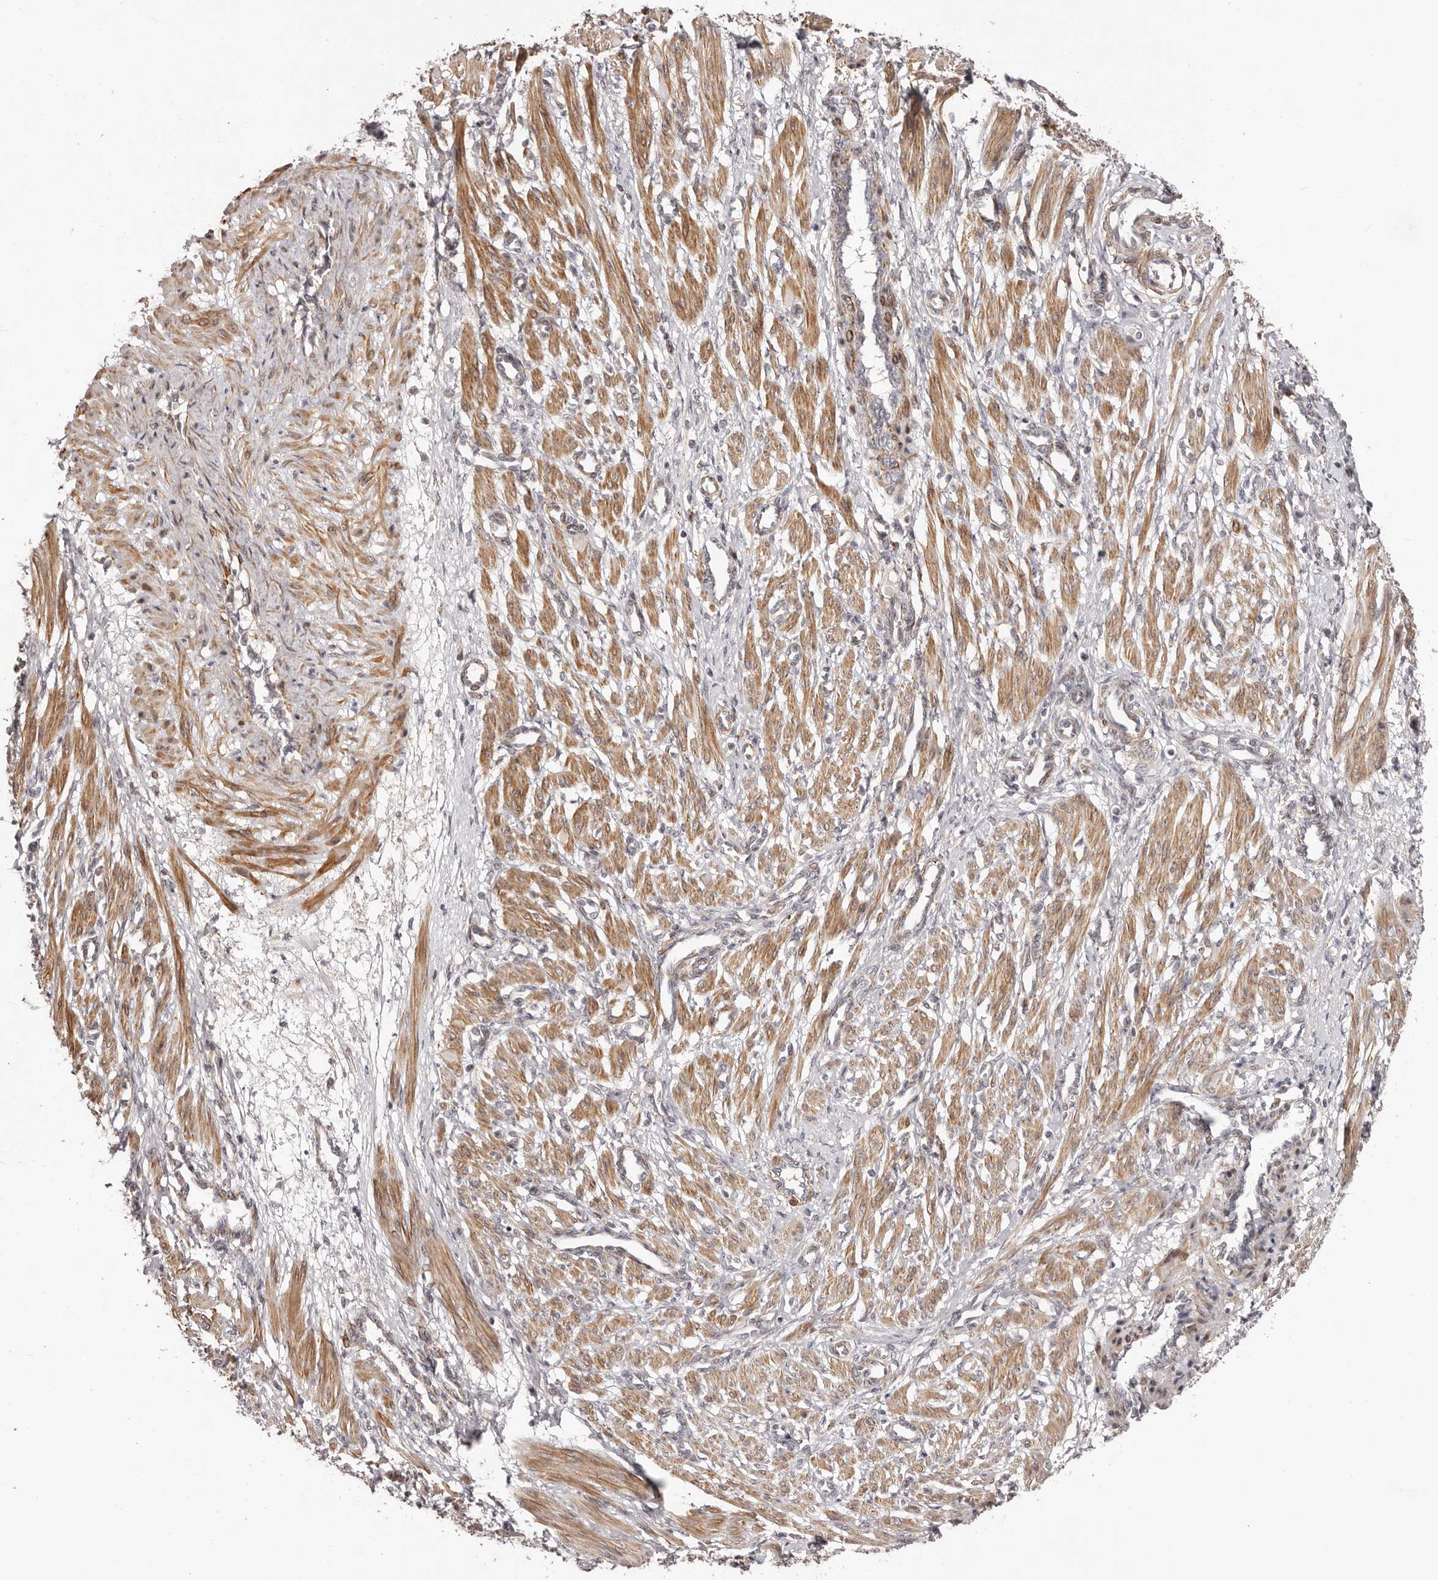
{"staining": {"intensity": "moderate", "quantity": ">75%", "location": "cytoplasmic/membranous"}, "tissue": "smooth muscle", "cell_type": "Smooth muscle cells", "image_type": "normal", "snomed": [{"axis": "morphology", "description": "Normal tissue, NOS"}, {"axis": "topography", "description": "Endometrium"}], "caption": "Protein staining of benign smooth muscle reveals moderate cytoplasmic/membranous staining in about >75% of smooth muscle cells.", "gene": "MICAL2", "patient": {"sex": "female", "age": 33}}